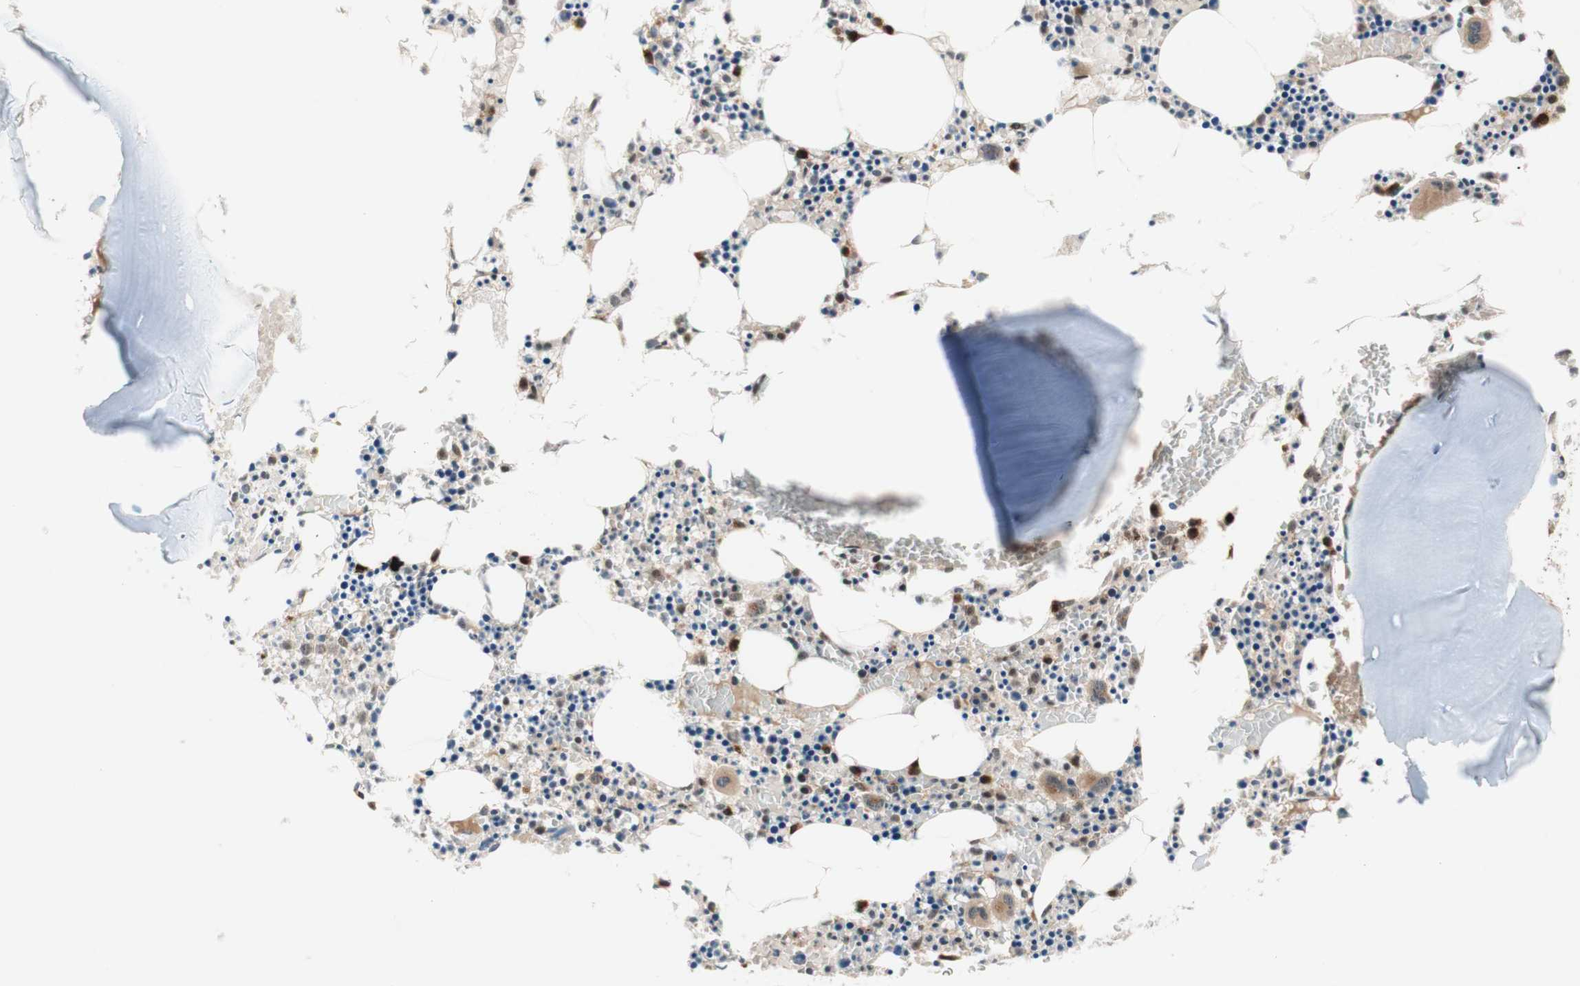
{"staining": {"intensity": "moderate", "quantity": "25%-75%", "location": "cytoplasmic/membranous,nuclear"}, "tissue": "bone marrow", "cell_type": "Hematopoietic cells", "image_type": "normal", "snomed": [{"axis": "morphology", "description": "Normal tissue, NOS"}, {"axis": "morphology", "description": "Inflammation, NOS"}, {"axis": "topography", "description": "Bone marrow"}], "caption": "DAB immunohistochemical staining of unremarkable human bone marrow demonstrates moderate cytoplasmic/membranous,nuclear protein positivity in approximately 25%-75% of hematopoietic cells. The staining was performed using DAB (3,3'-diaminobenzidine) to visualize the protein expression in brown, while the nuclei were stained in blue with hematoxylin (Magnification: 20x).", "gene": "CYLD", "patient": {"sex": "male", "age": 14}}